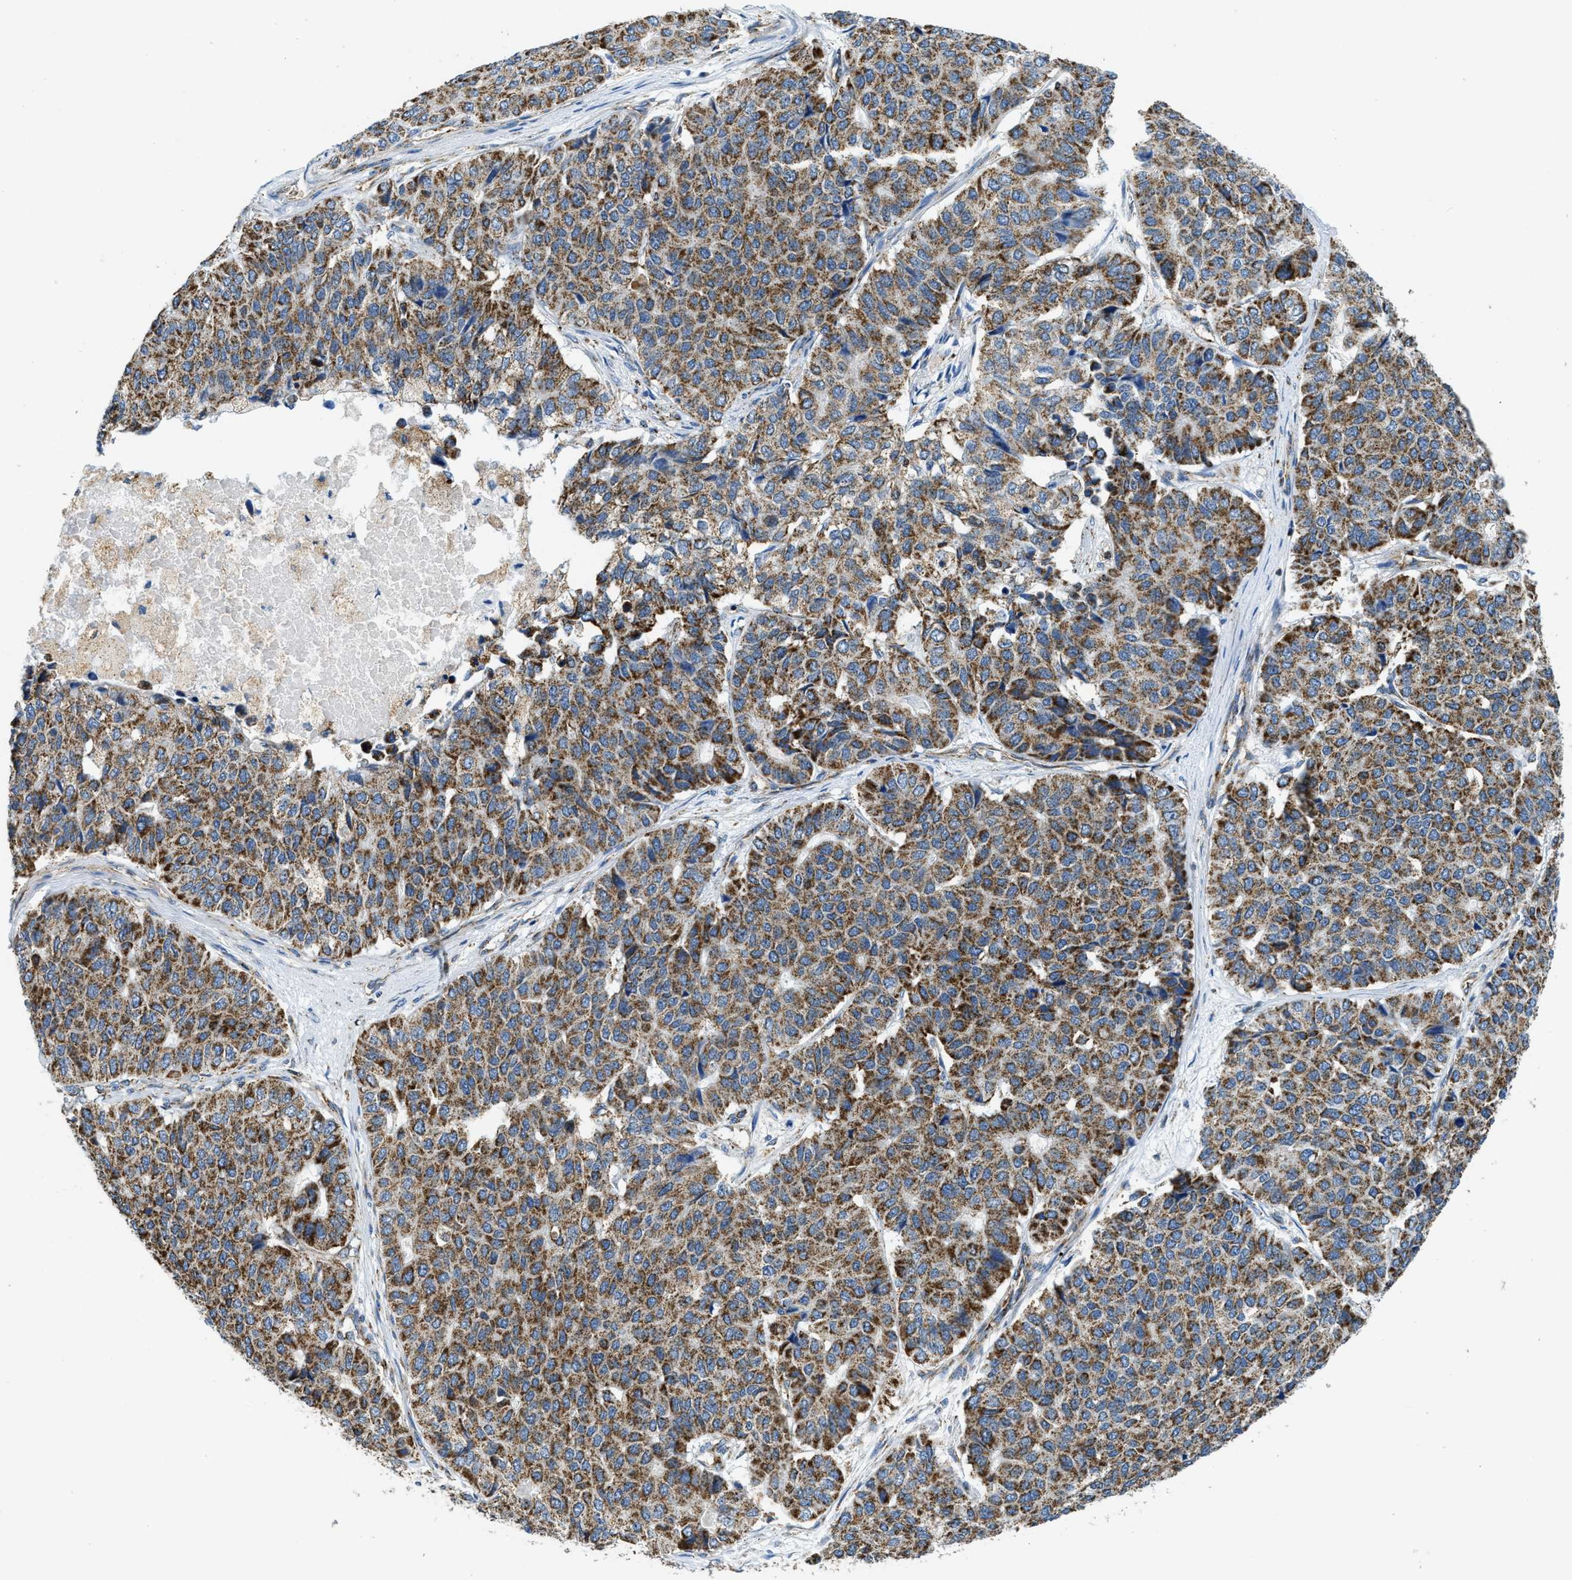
{"staining": {"intensity": "strong", "quantity": ">75%", "location": "cytoplasmic/membranous"}, "tissue": "pancreatic cancer", "cell_type": "Tumor cells", "image_type": "cancer", "snomed": [{"axis": "morphology", "description": "Adenocarcinoma, NOS"}, {"axis": "topography", "description": "Pancreas"}], "caption": "Immunohistochemistry micrograph of neoplastic tissue: human adenocarcinoma (pancreatic) stained using immunohistochemistry (IHC) demonstrates high levels of strong protein expression localized specifically in the cytoplasmic/membranous of tumor cells, appearing as a cytoplasmic/membranous brown color.", "gene": "STK33", "patient": {"sex": "male", "age": 50}}